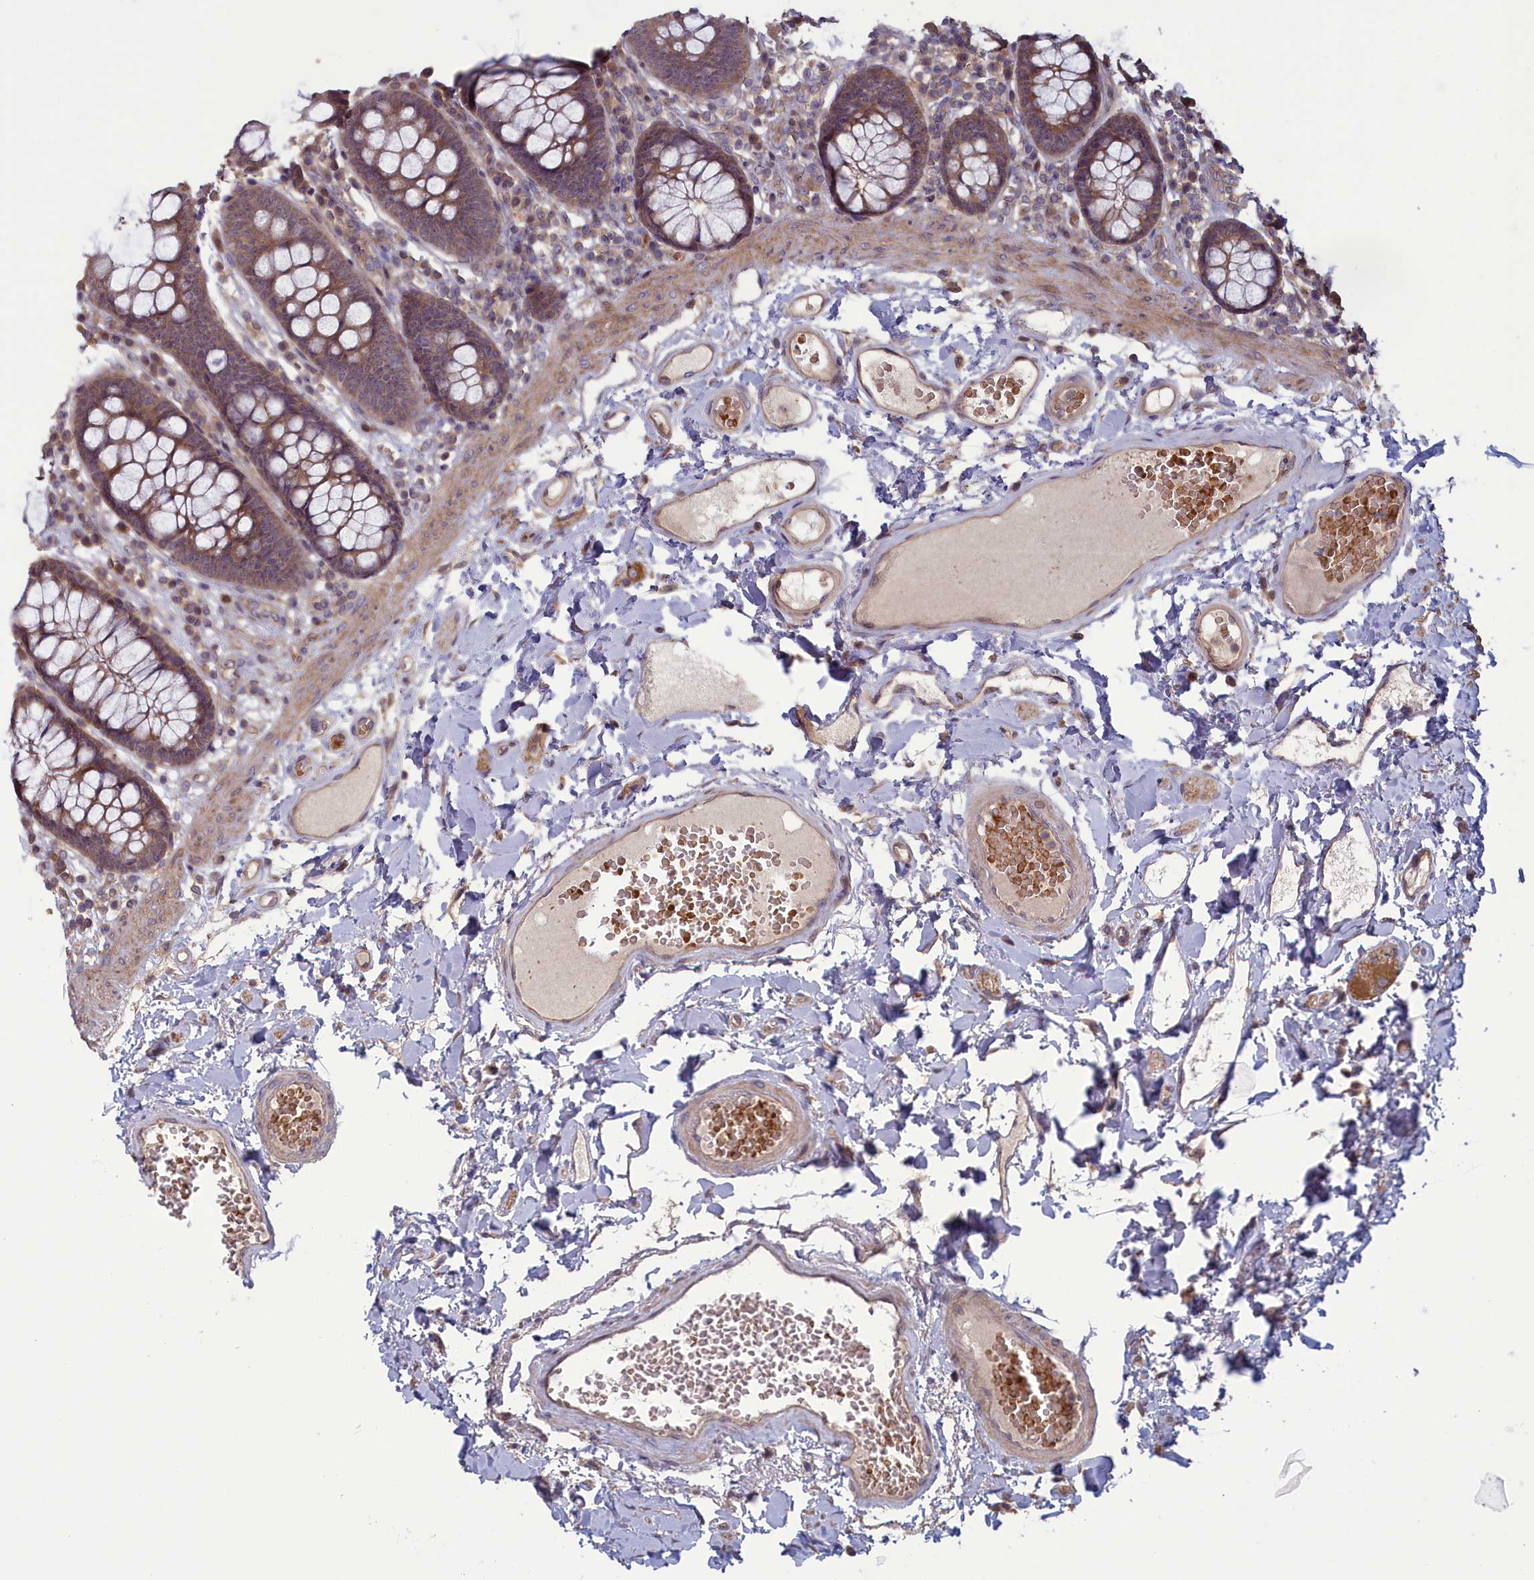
{"staining": {"intensity": "weak", "quantity": ">75%", "location": "cytoplasmic/membranous"}, "tissue": "colon", "cell_type": "Endothelial cells", "image_type": "normal", "snomed": [{"axis": "morphology", "description": "Normal tissue, NOS"}, {"axis": "topography", "description": "Colon"}], "caption": "Immunohistochemistry photomicrograph of benign human colon stained for a protein (brown), which exhibits low levels of weak cytoplasmic/membranous staining in about >75% of endothelial cells.", "gene": "CIAO2B", "patient": {"sex": "male", "age": 84}}